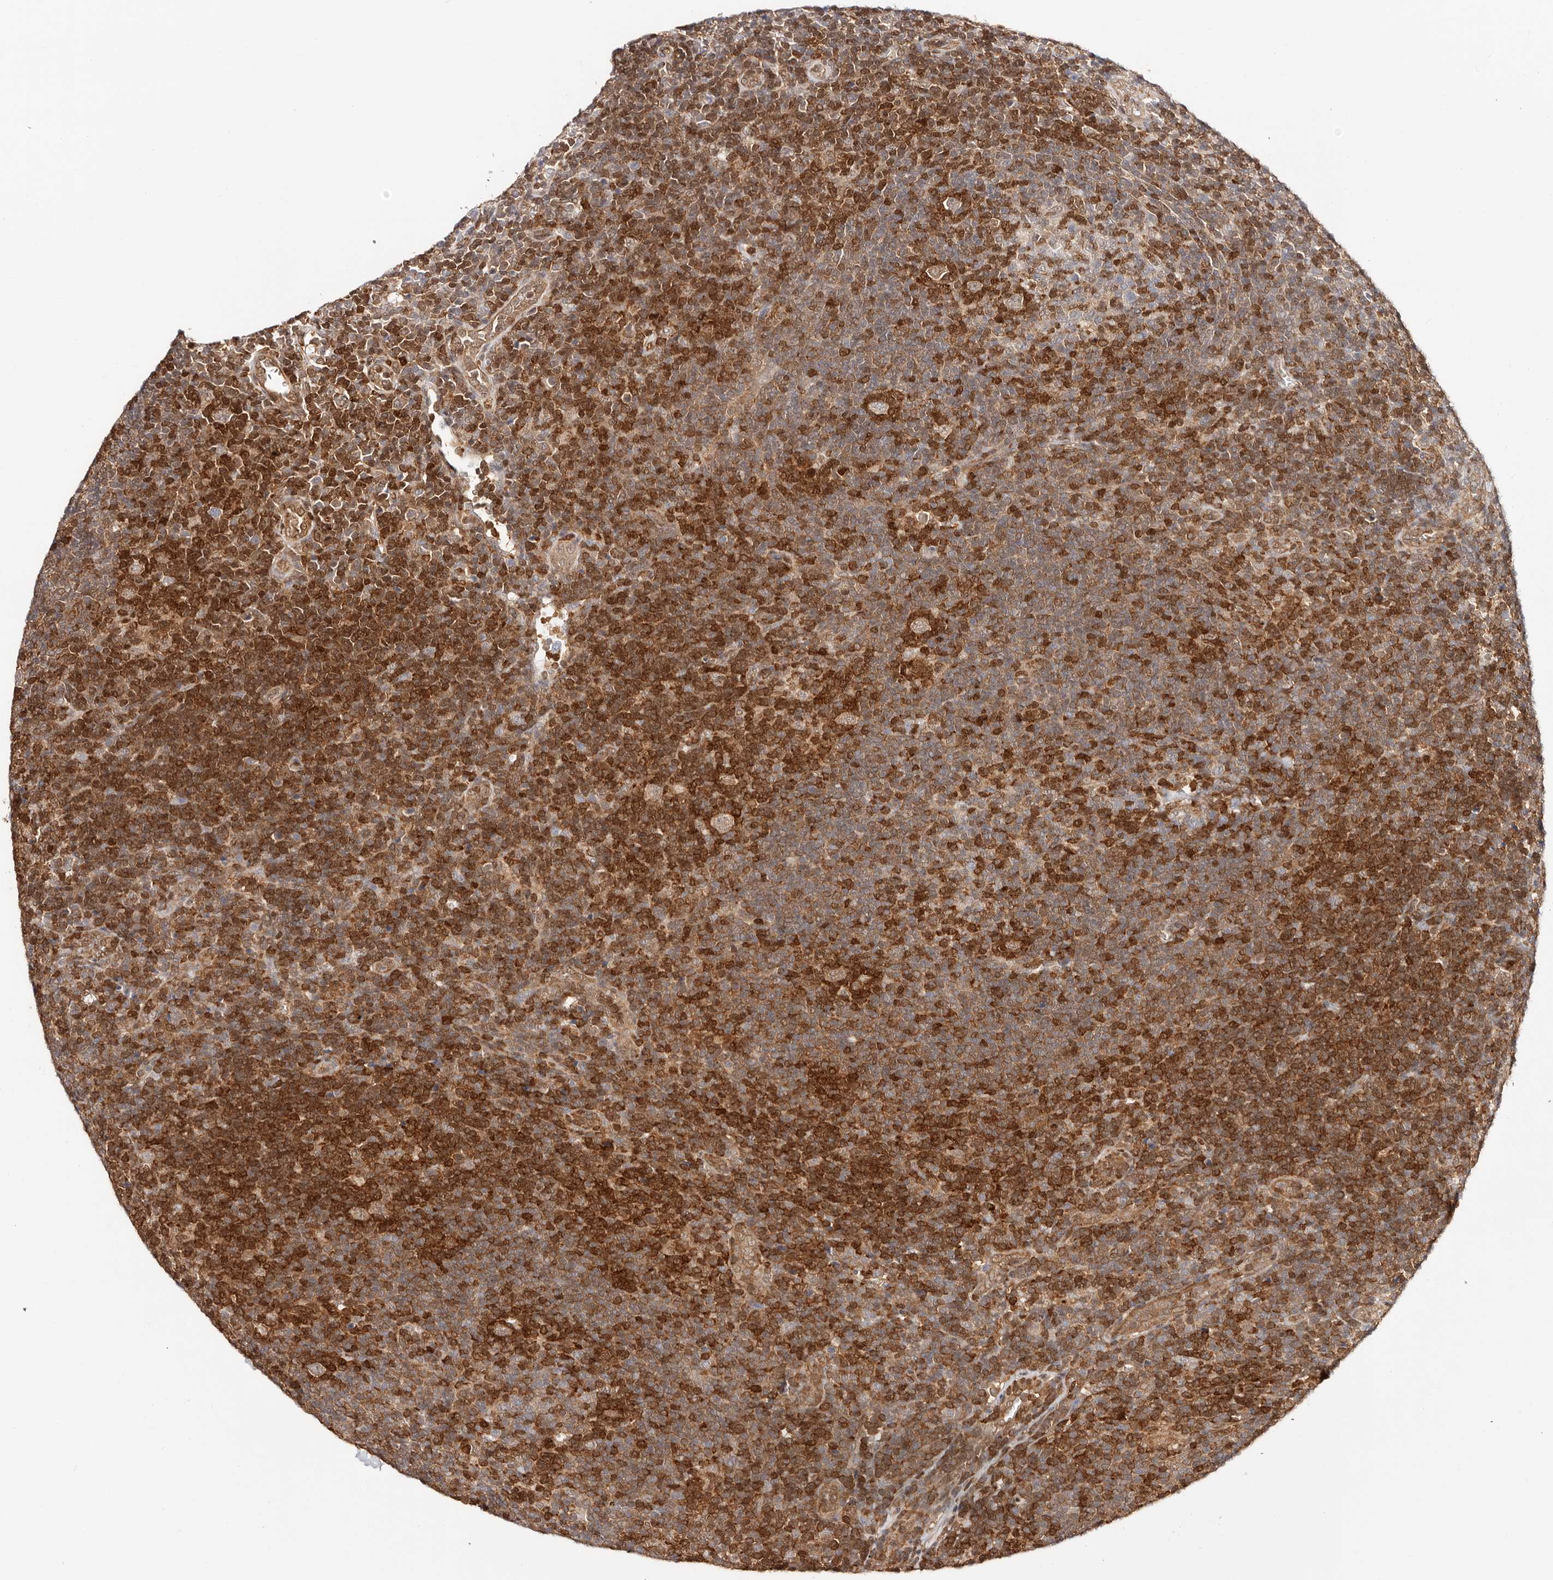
{"staining": {"intensity": "weak", "quantity": "25%-75%", "location": "cytoplasmic/membranous"}, "tissue": "lymphoma", "cell_type": "Tumor cells", "image_type": "cancer", "snomed": [{"axis": "morphology", "description": "Hodgkin's disease, NOS"}, {"axis": "topography", "description": "Lymph node"}], "caption": "Lymphoma stained with IHC shows weak cytoplasmic/membranous staining in about 25%-75% of tumor cells.", "gene": "STAT5A", "patient": {"sex": "female", "age": 57}}